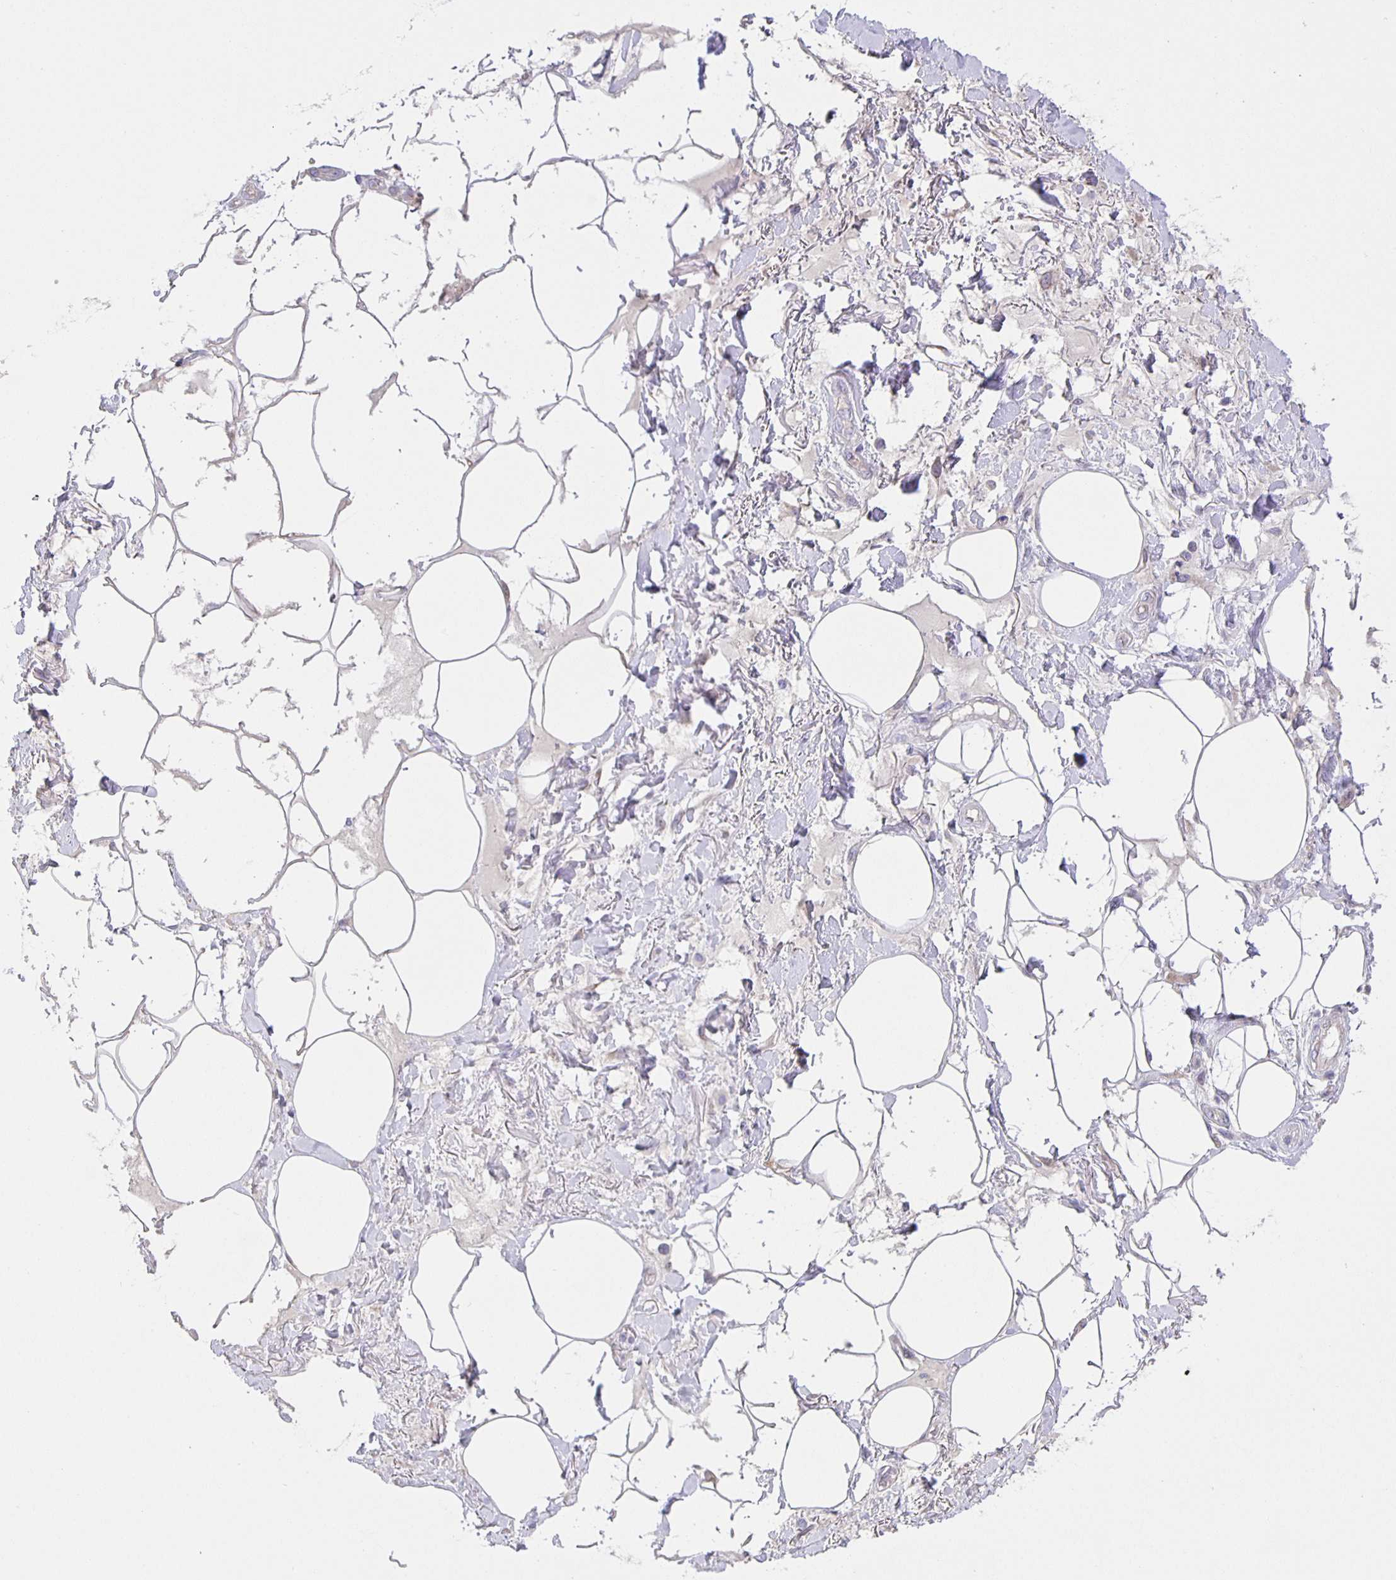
{"staining": {"intensity": "negative", "quantity": "none", "location": "none"}, "tissue": "adipose tissue", "cell_type": "Adipocytes", "image_type": "normal", "snomed": [{"axis": "morphology", "description": "Normal tissue, NOS"}, {"axis": "topography", "description": "Vagina"}, {"axis": "topography", "description": "Peripheral nerve tissue"}], "caption": "Immunohistochemistry of unremarkable adipose tissue shows no staining in adipocytes.", "gene": "JMJD4", "patient": {"sex": "female", "age": 71}}